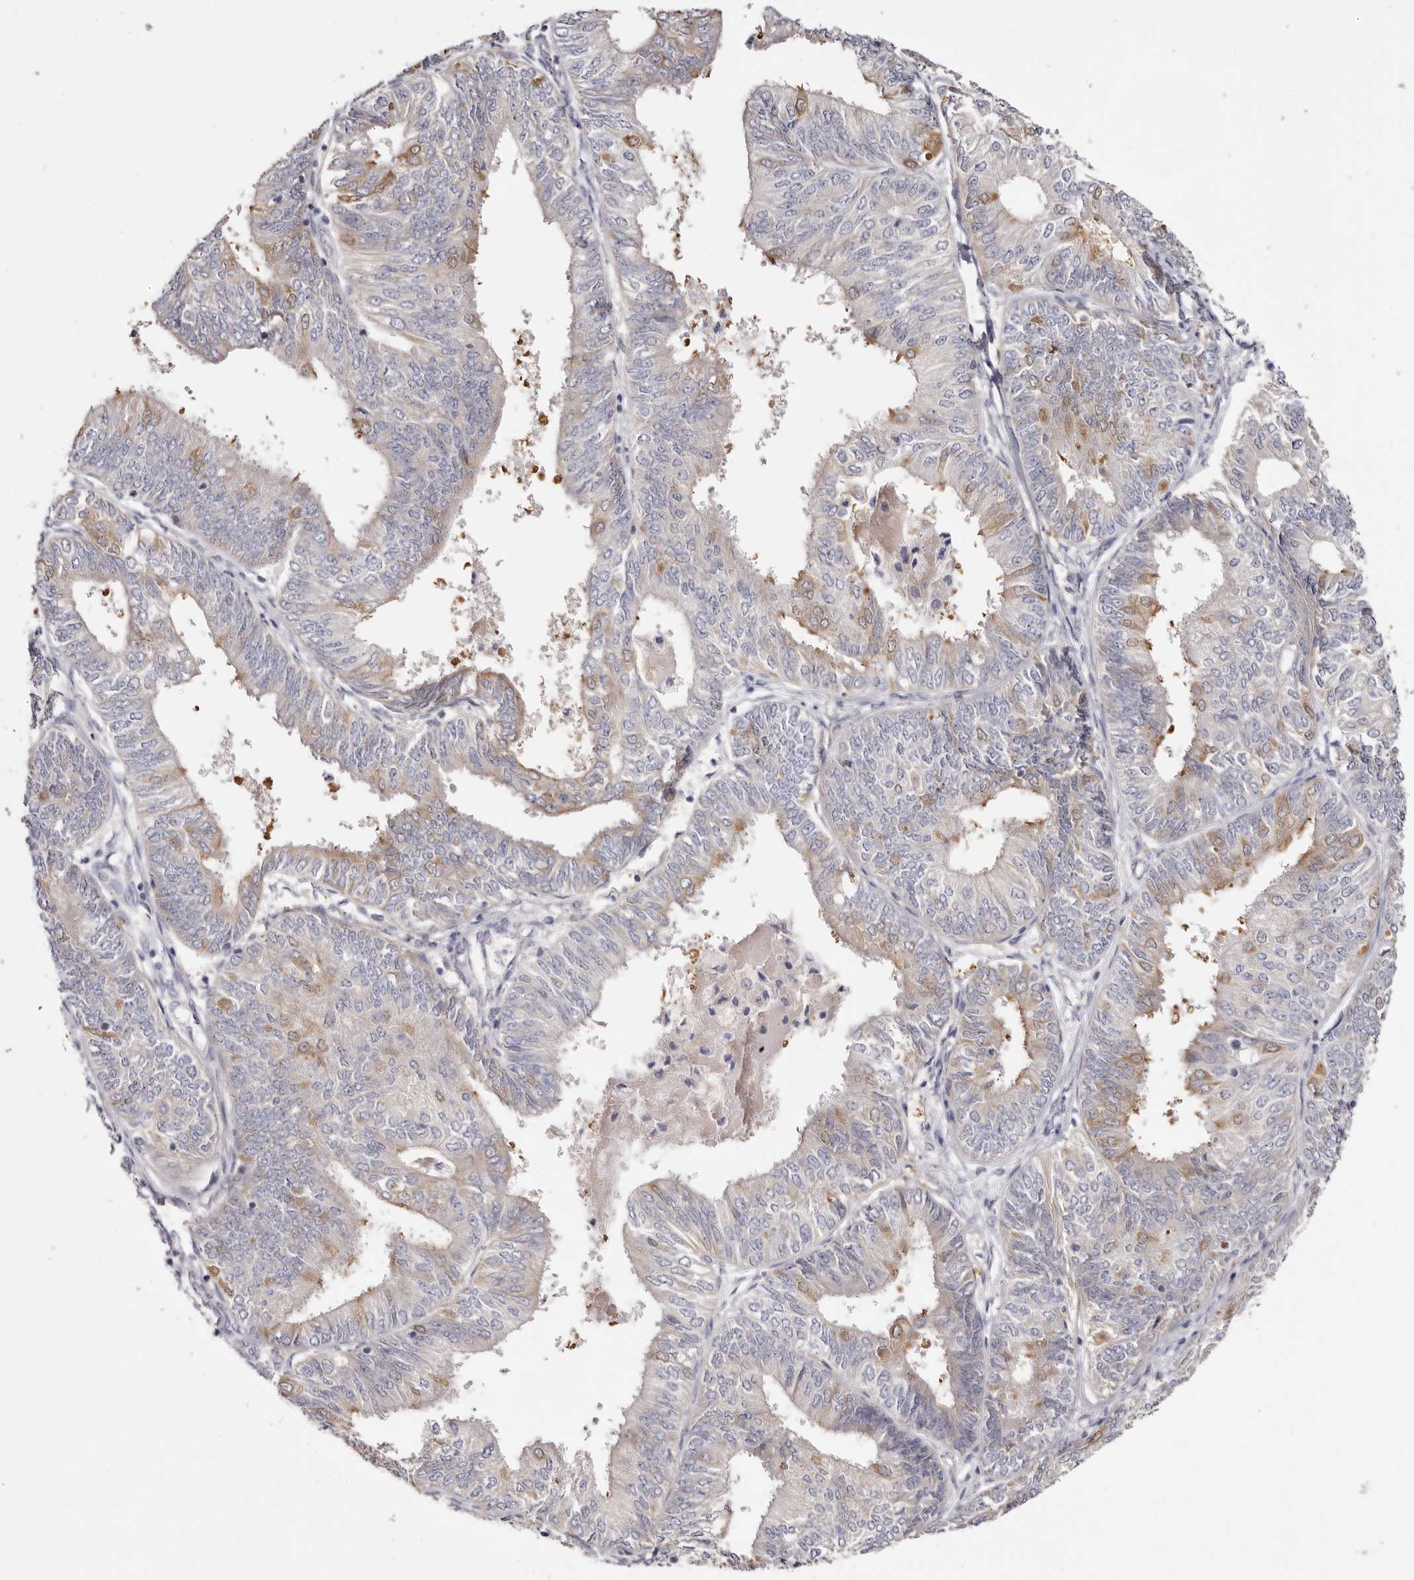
{"staining": {"intensity": "moderate", "quantity": "<25%", "location": "cytoplasmic/membranous"}, "tissue": "endometrial cancer", "cell_type": "Tumor cells", "image_type": "cancer", "snomed": [{"axis": "morphology", "description": "Adenocarcinoma, NOS"}, {"axis": "topography", "description": "Endometrium"}], "caption": "Immunohistochemistry (IHC) of adenocarcinoma (endometrial) displays low levels of moderate cytoplasmic/membranous positivity in approximately <25% of tumor cells.", "gene": "STK16", "patient": {"sex": "female", "age": 58}}